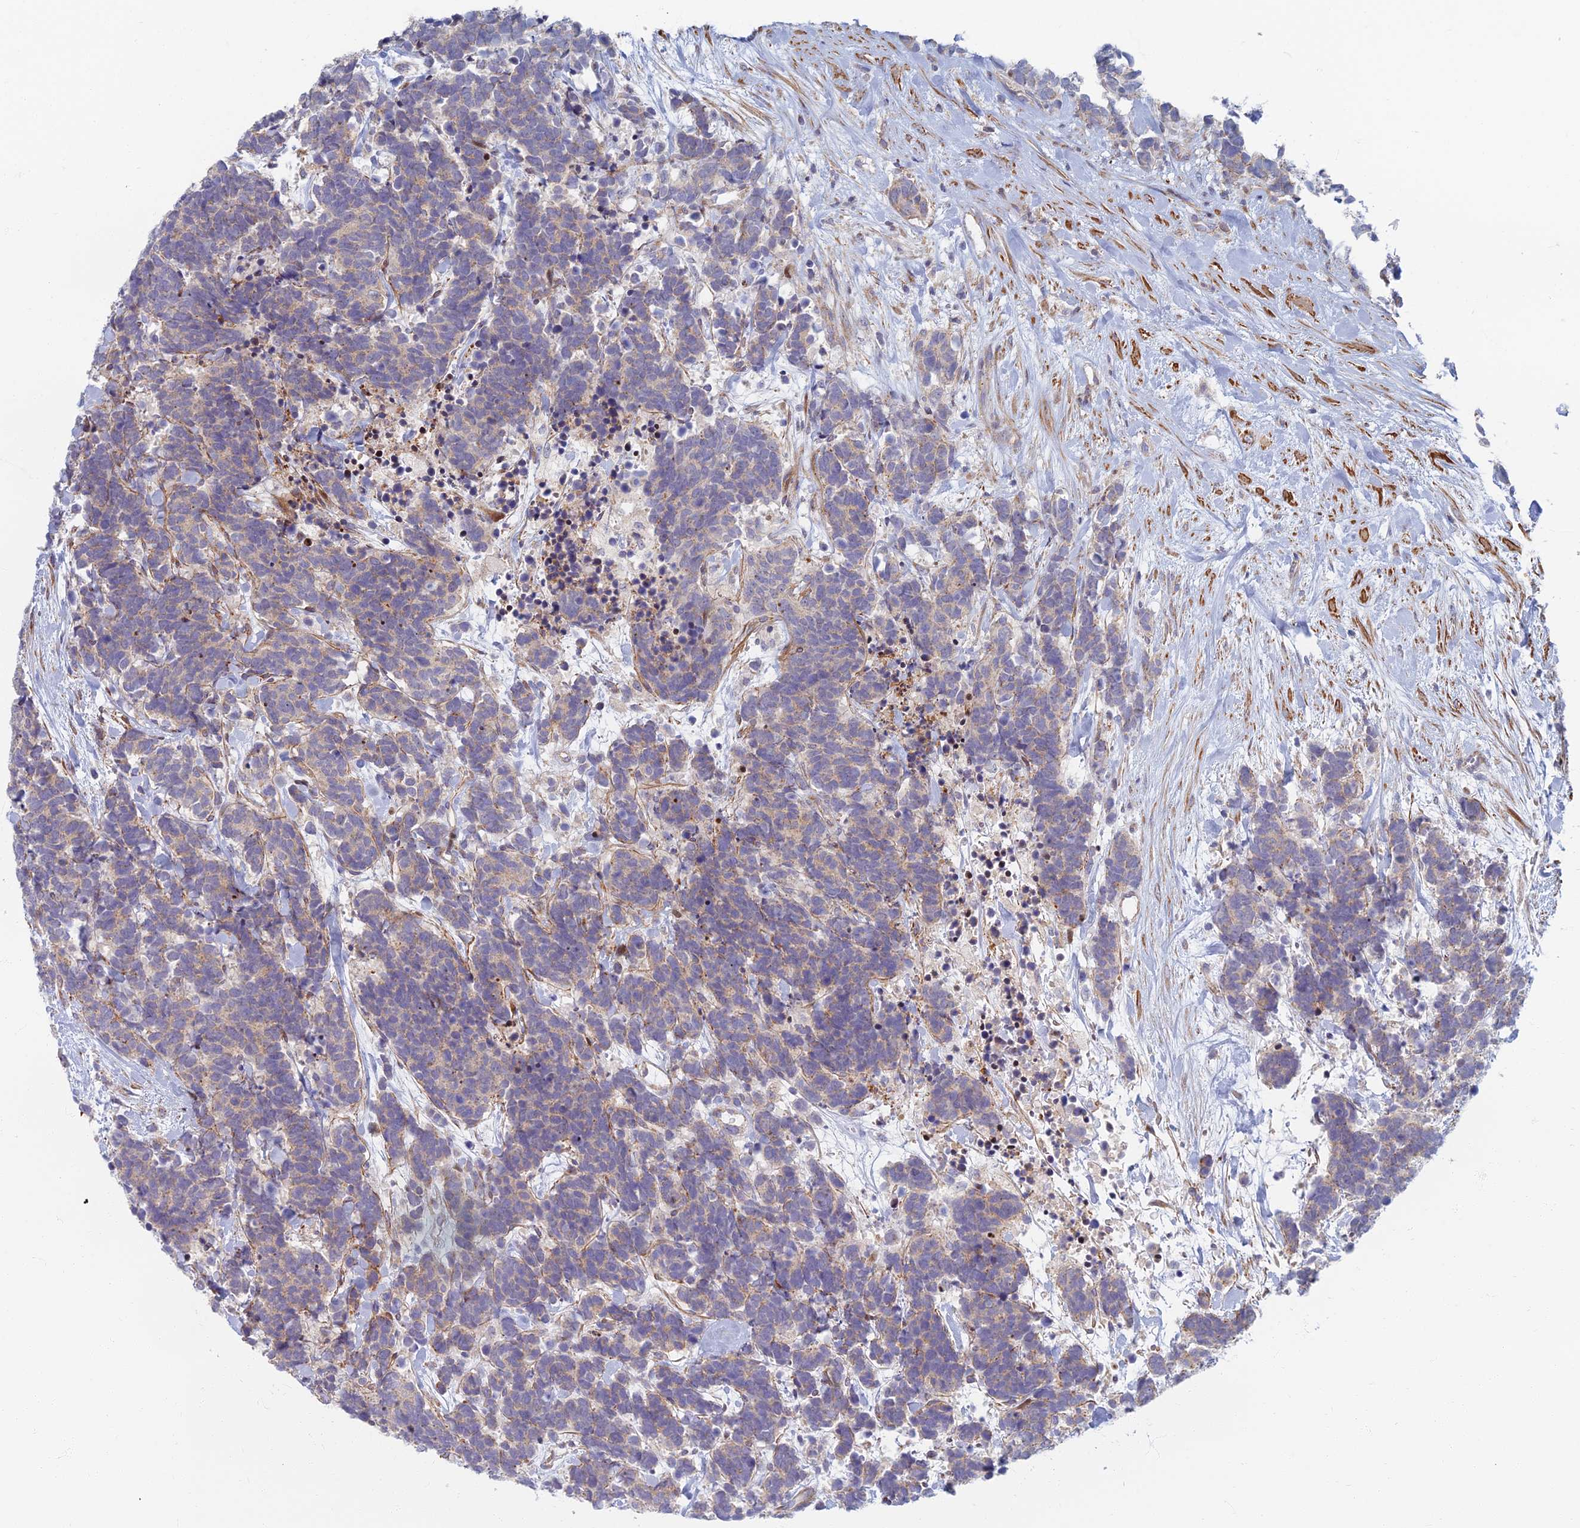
{"staining": {"intensity": "negative", "quantity": "none", "location": "none"}, "tissue": "carcinoid", "cell_type": "Tumor cells", "image_type": "cancer", "snomed": [{"axis": "morphology", "description": "Carcinoma, NOS"}, {"axis": "morphology", "description": "Carcinoid, malignant, NOS"}, {"axis": "topography", "description": "Prostate"}], "caption": "An immunohistochemistry (IHC) micrograph of carcinoid is shown. There is no staining in tumor cells of carcinoid. (DAB immunohistochemistry (IHC) with hematoxylin counter stain).", "gene": "C15orf40", "patient": {"sex": "male", "age": 57}}